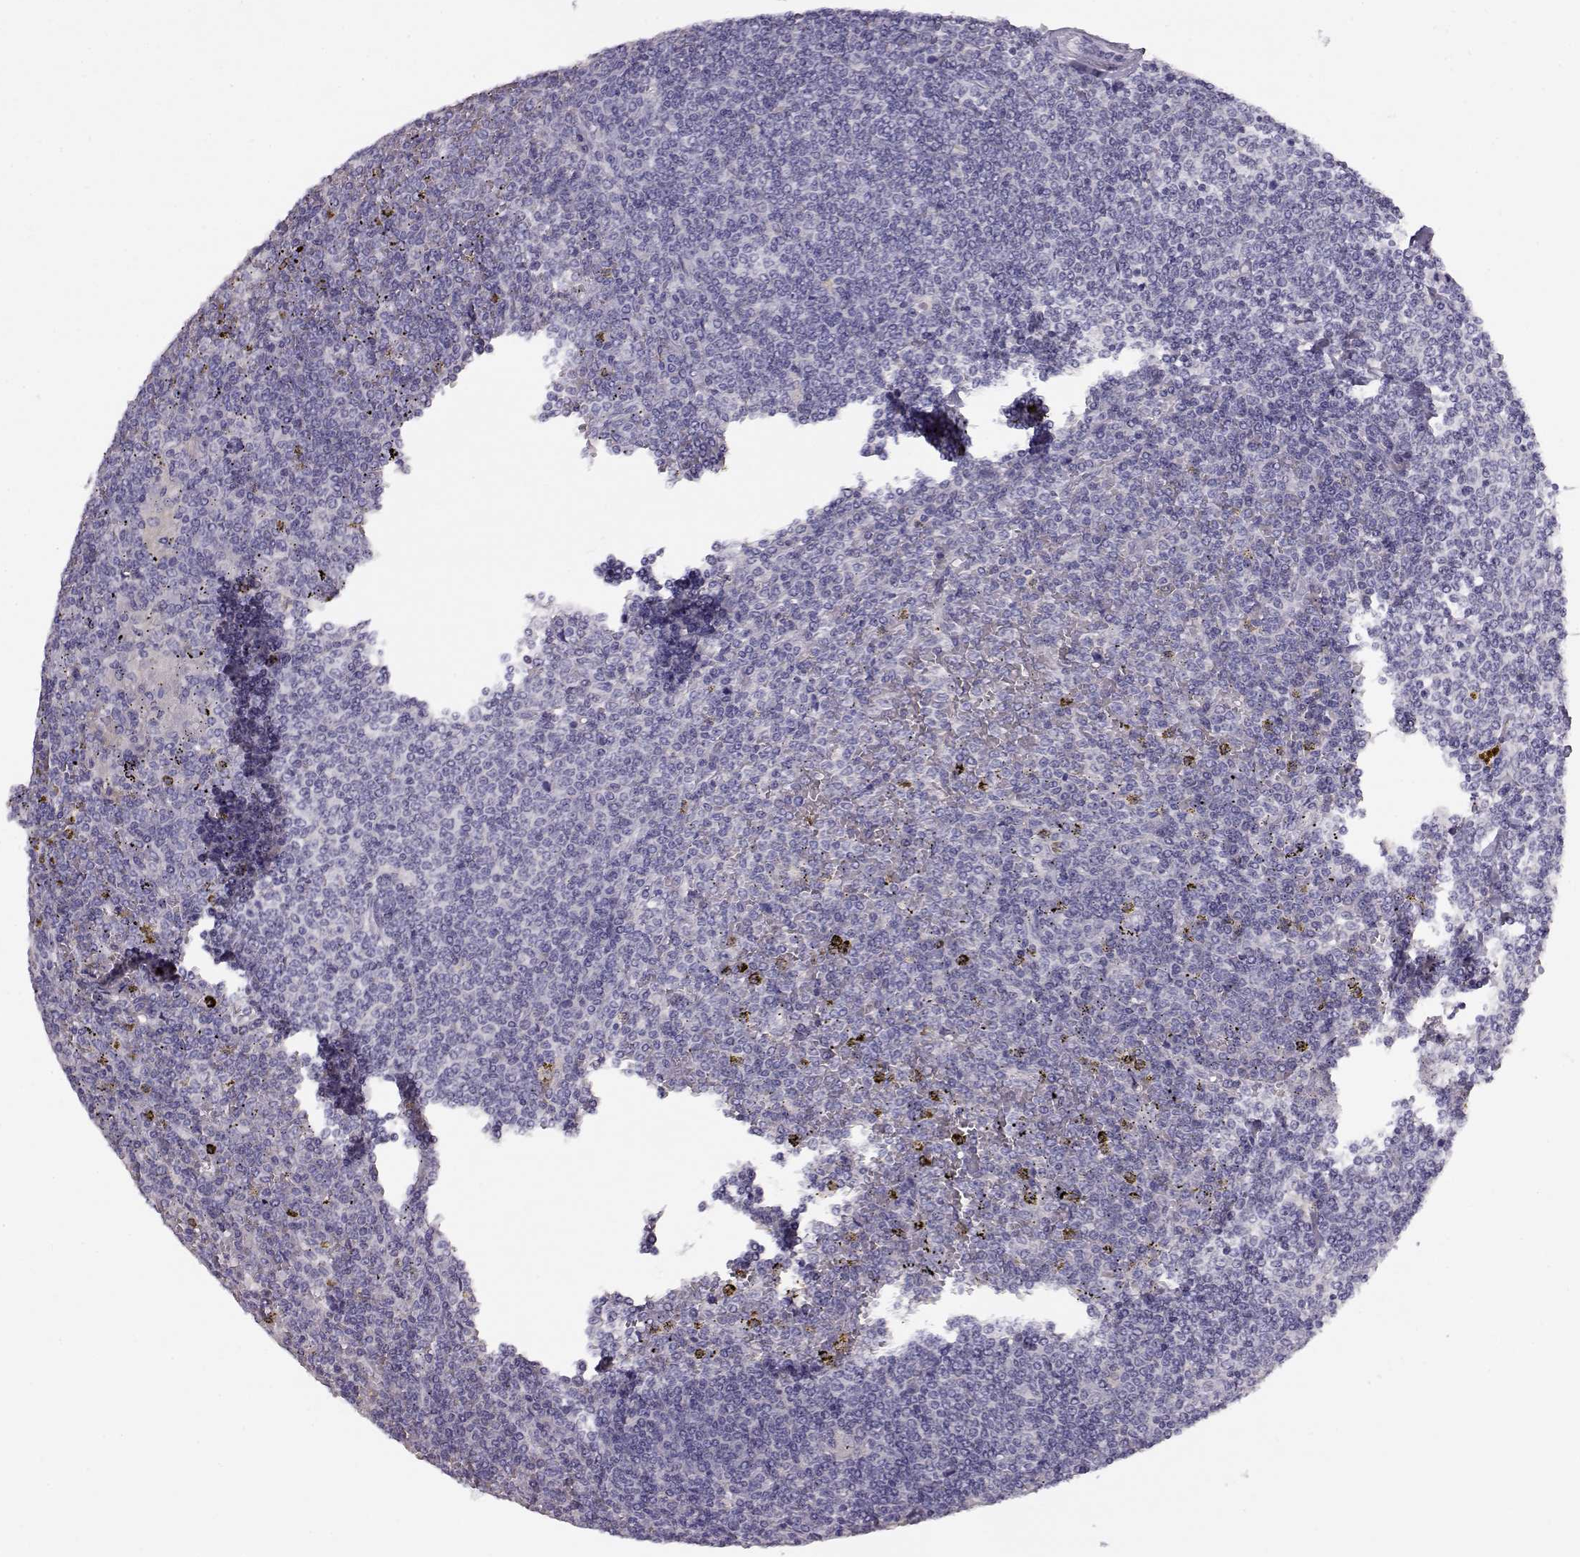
{"staining": {"intensity": "negative", "quantity": "none", "location": "none"}, "tissue": "lymphoma", "cell_type": "Tumor cells", "image_type": "cancer", "snomed": [{"axis": "morphology", "description": "Malignant lymphoma, non-Hodgkin's type, Low grade"}, {"axis": "topography", "description": "Spleen"}], "caption": "Malignant lymphoma, non-Hodgkin's type (low-grade) was stained to show a protein in brown. There is no significant positivity in tumor cells.", "gene": "NDRG4", "patient": {"sex": "female", "age": 19}}